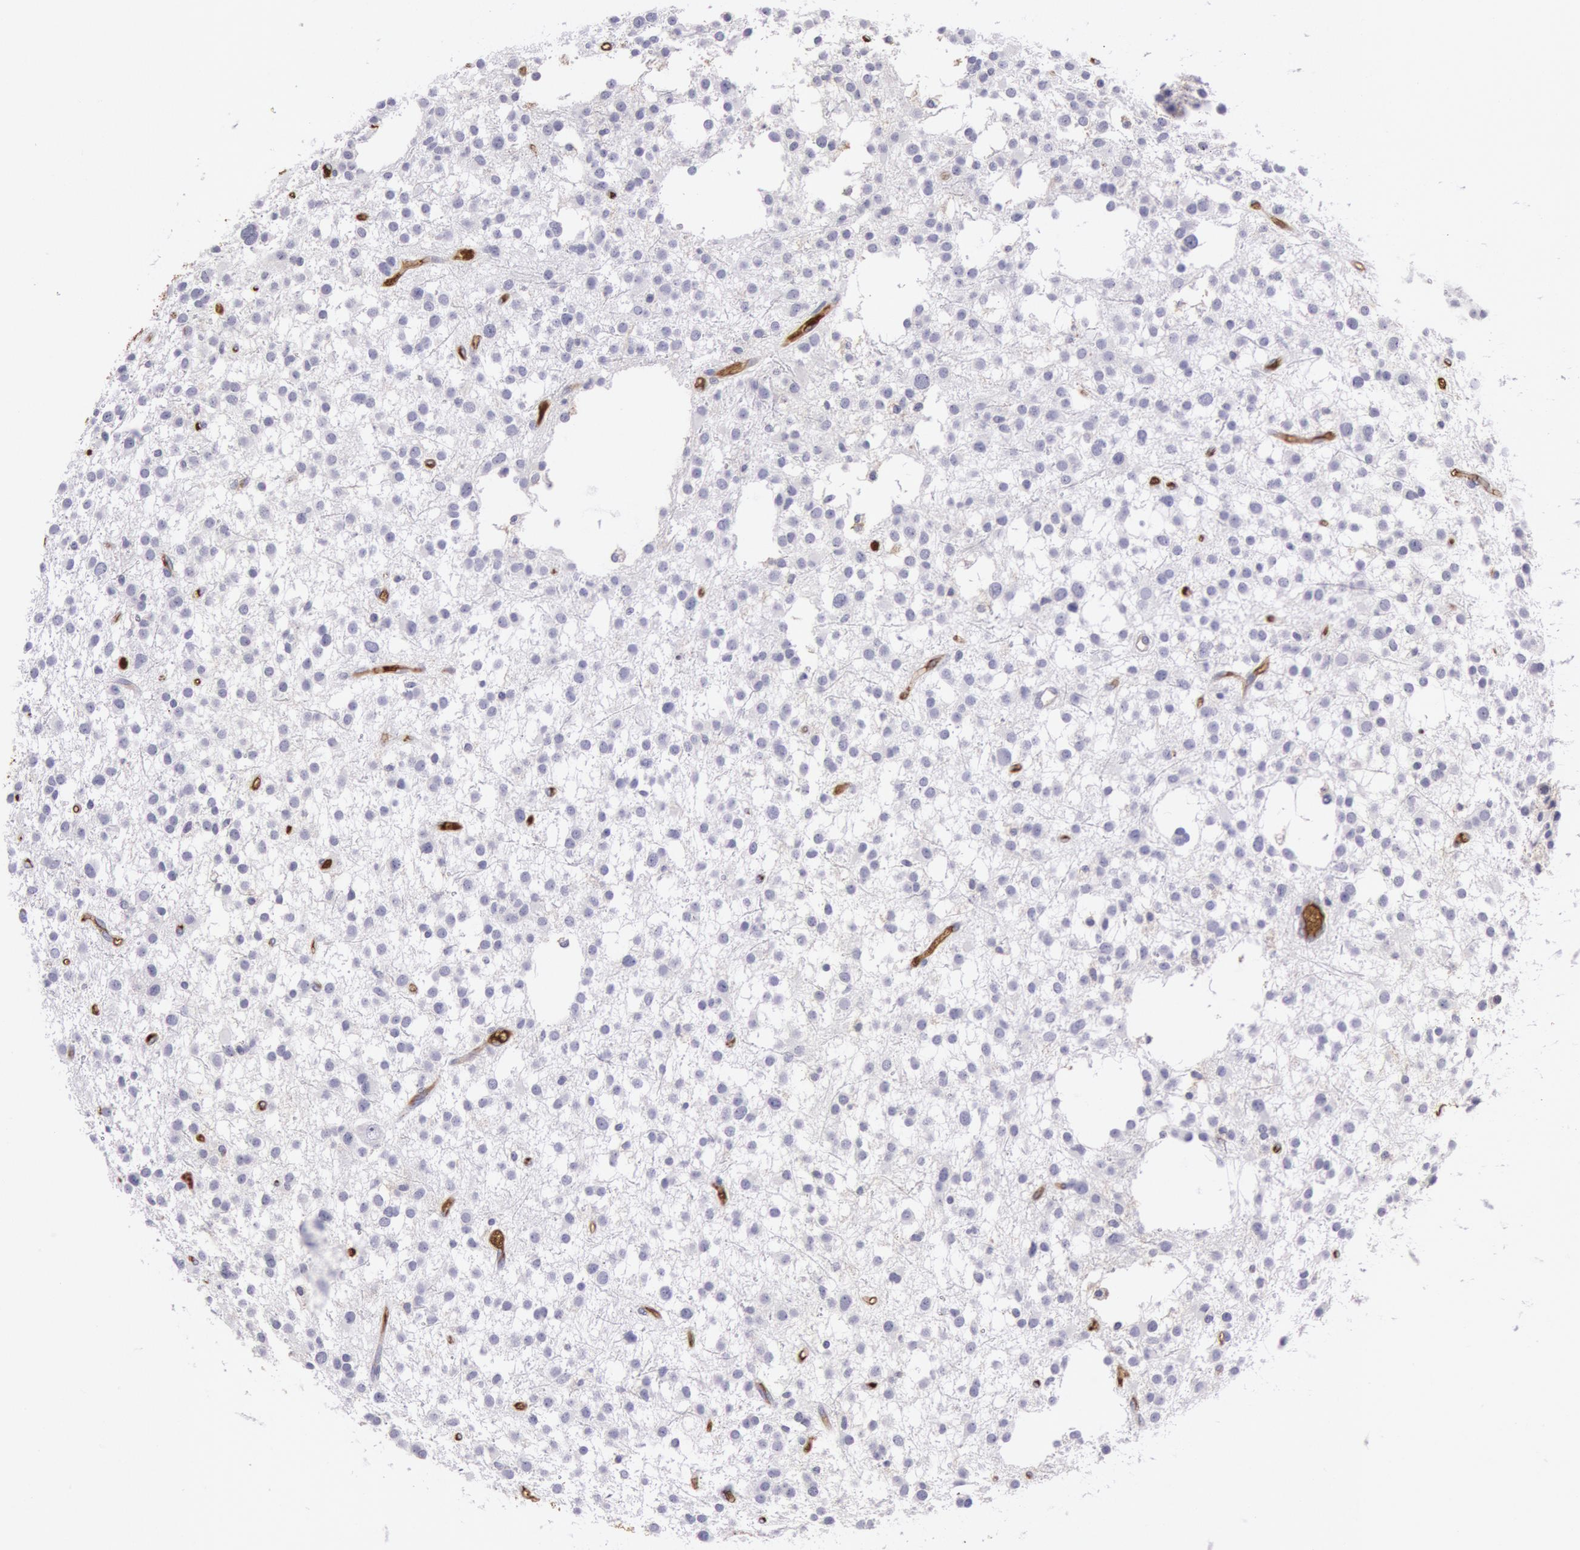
{"staining": {"intensity": "weak", "quantity": "<25%", "location": "cytoplasmic/membranous"}, "tissue": "glioma", "cell_type": "Tumor cells", "image_type": "cancer", "snomed": [{"axis": "morphology", "description": "Glioma, malignant, Low grade"}, {"axis": "topography", "description": "Brain"}], "caption": "Tumor cells are negative for protein expression in human malignant low-grade glioma.", "gene": "IGHG1", "patient": {"sex": "female", "age": 36}}